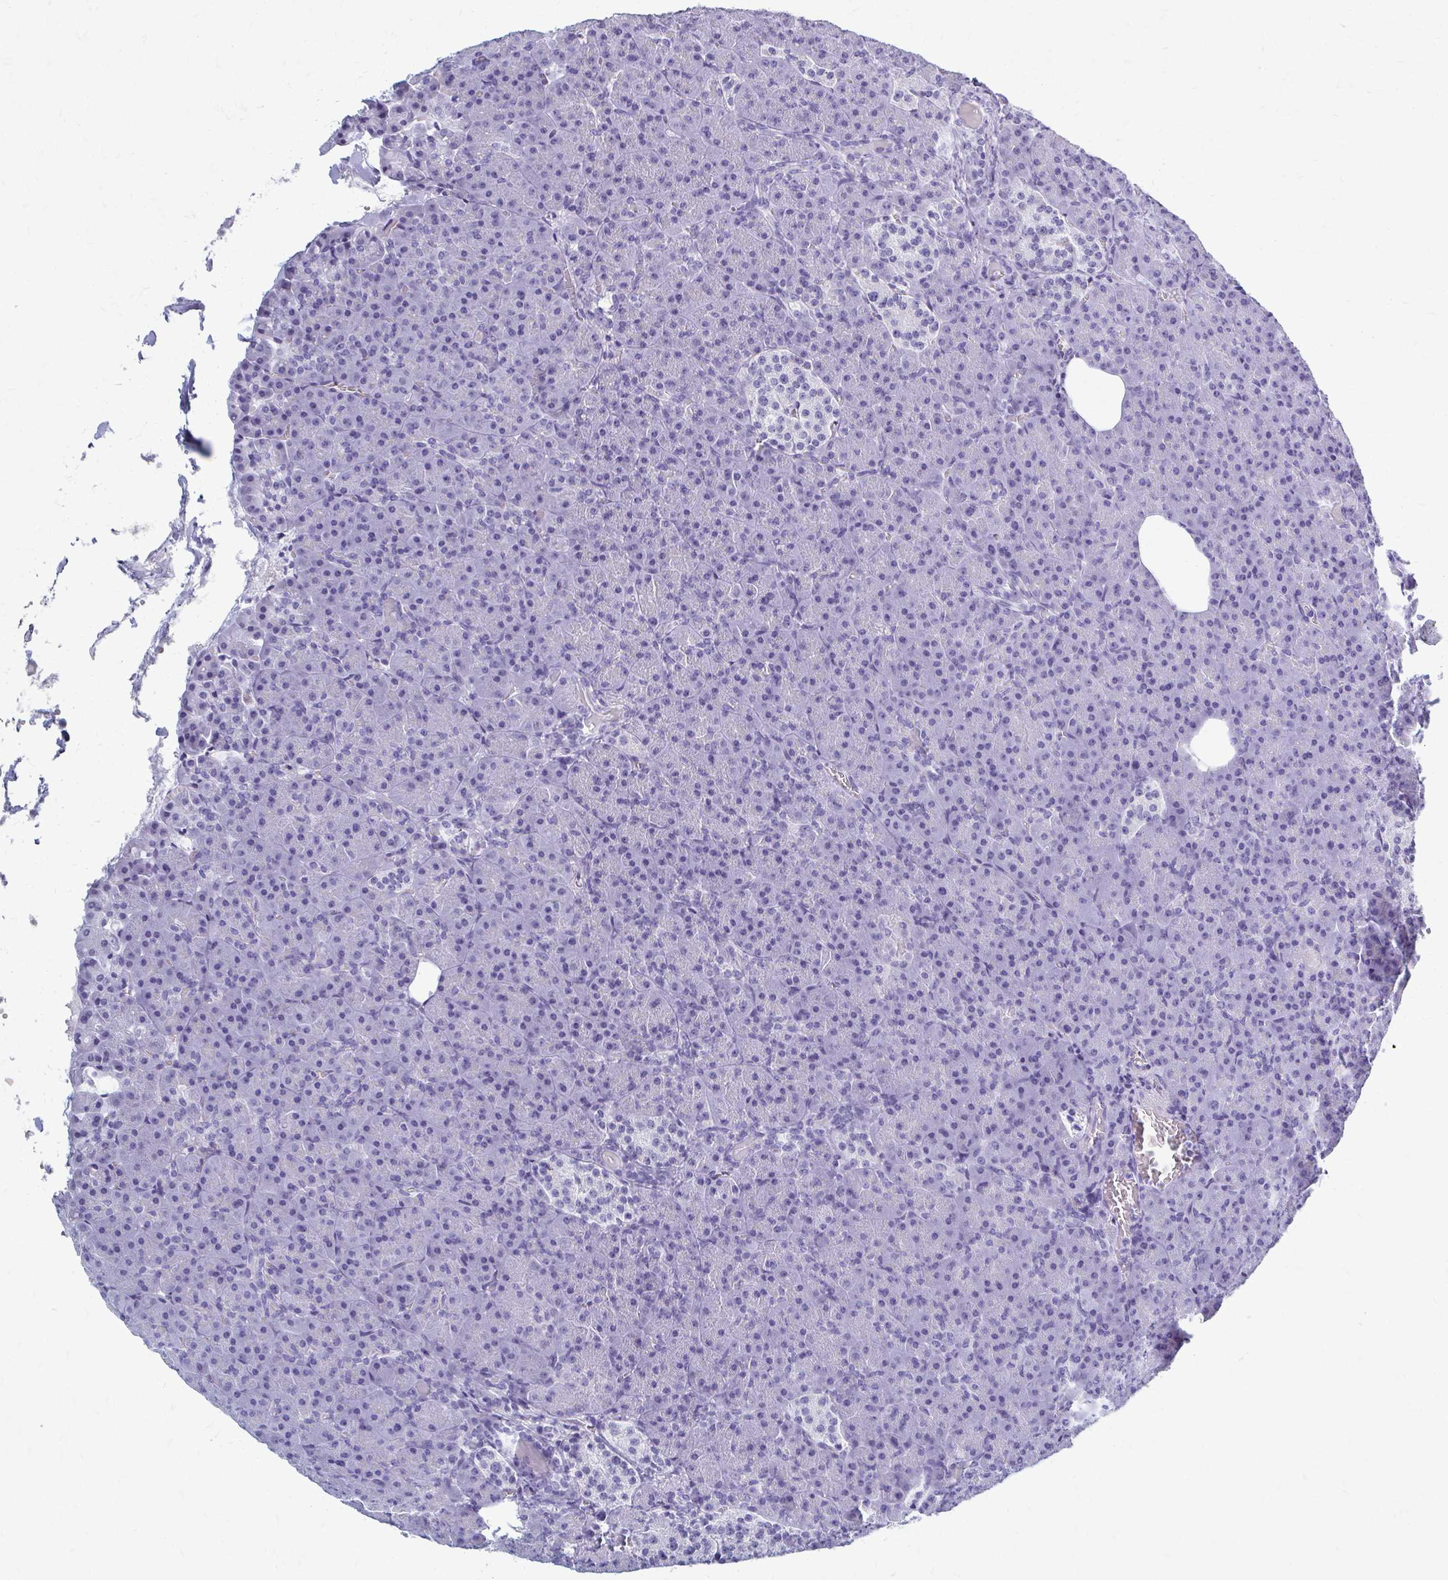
{"staining": {"intensity": "negative", "quantity": "none", "location": "none"}, "tissue": "pancreas", "cell_type": "Exocrine glandular cells", "image_type": "normal", "snomed": [{"axis": "morphology", "description": "Normal tissue, NOS"}, {"axis": "topography", "description": "Pancreas"}], "caption": "Protein analysis of normal pancreas exhibits no significant expression in exocrine glandular cells.", "gene": "CELF5", "patient": {"sex": "female", "age": 74}}